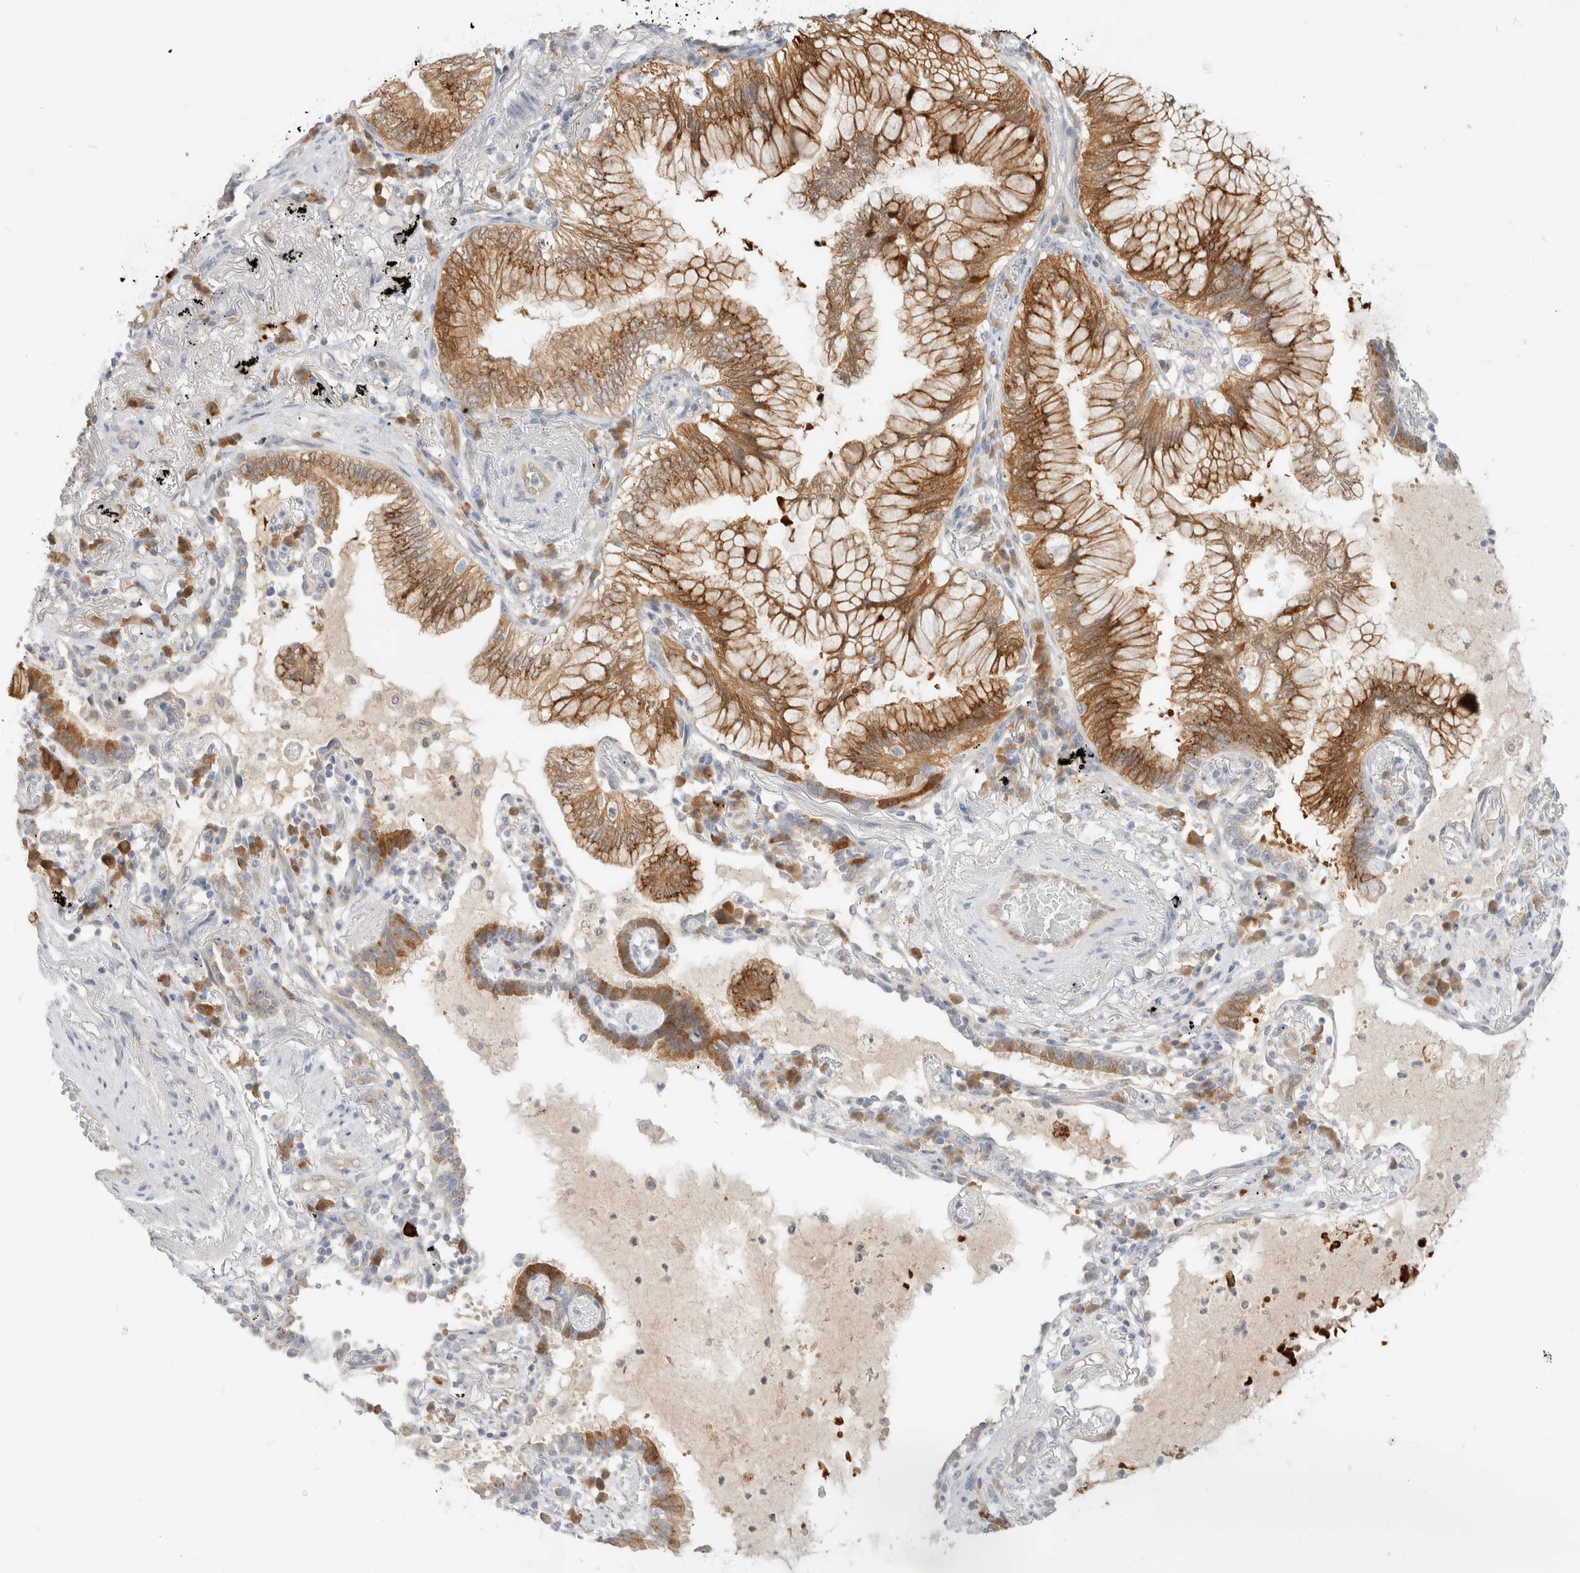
{"staining": {"intensity": "moderate", "quantity": ">75%", "location": "cytoplasmic/membranous"}, "tissue": "lung cancer", "cell_type": "Tumor cells", "image_type": "cancer", "snomed": [{"axis": "morphology", "description": "Adenocarcinoma, NOS"}, {"axis": "topography", "description": "Lung"}], "caption": "Immunohistochemistry (IHC) image of human lung cancer stained for a protein (brown), which displays medium levels of moderate cytoplasmic/membranous staining in about >75% of tumor cells.", "gene": "EFCAB13", "patient": {"sex": "female", "age": 70}}